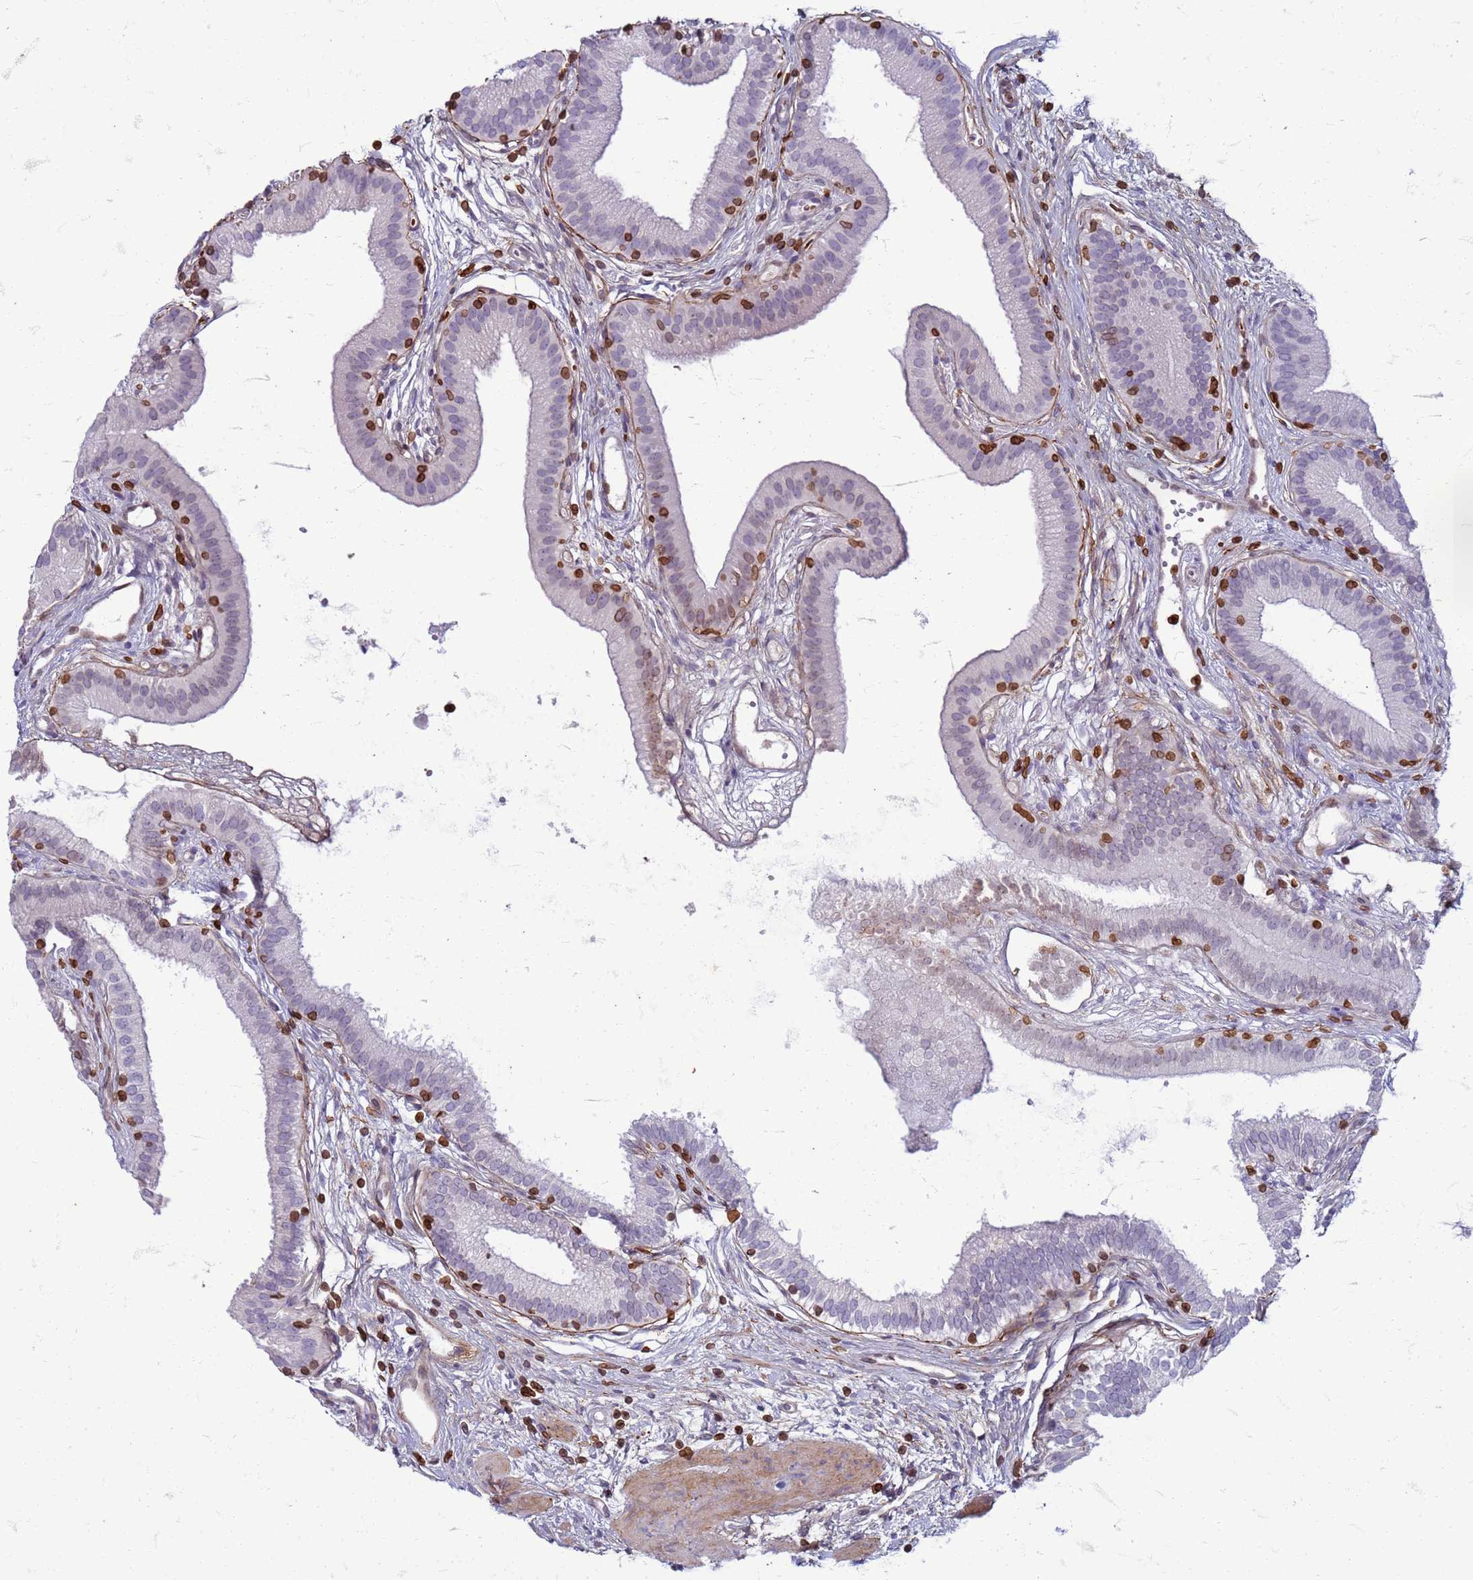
{"staining": {"intensity": "moderate", "quantity": "<25%", "location": "cytoplasmic/membranous,nuclear"}, "tissue": "gallbladder", "cell_type": "Glandular cells", "image_type": "normal", "snomed": [{"axis": "morphology", "description": "Normal tissue, NOS"}, {"axis": "topography", "description": "Gallbladder"}], "caption": "Protein staining of benign gallbladder exhibits moderate cytoplasmic/membranous,nuclear expression in approximately <25% of glandular cells. The protein of interest is shown in brown color, while the nuclei are stained blue.", "gene": "METTL25B", "patient": {"sex": "female", "age": 54}}